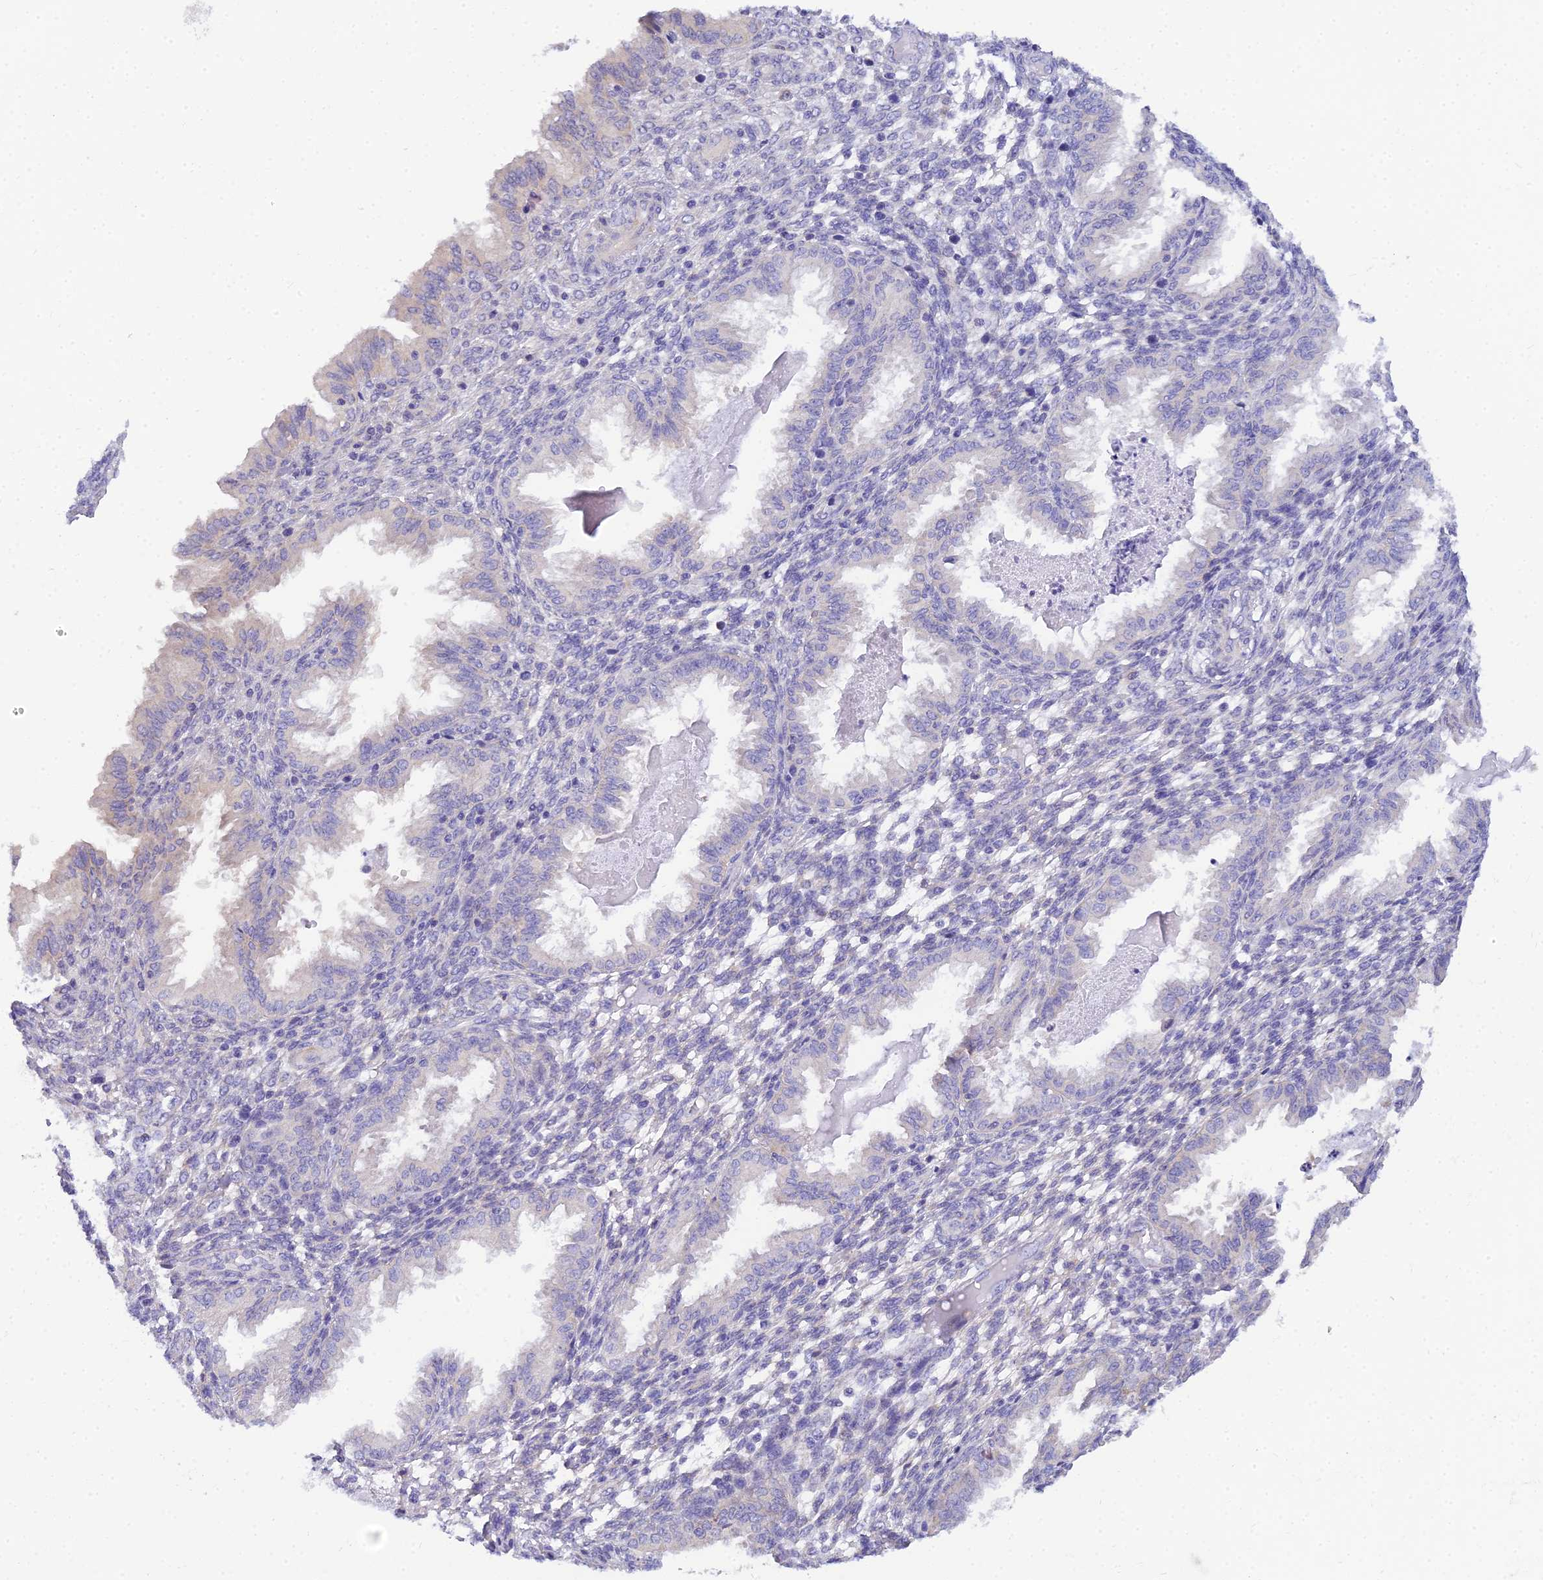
{"staining": {"intensity": "negative", "quantity": "none", "location": "none"}, "tissue": "endometrium", "cell_type": "Cells in endometrial stroma", "image_type": "normal", "snomed": [{"axis": "morphology", "description": "Normal tissue, NOS"}, {"axis": "topography", "description": "Endometrium"}], "caption": "Immunohistochemical staining of normal endometrium reveals no significant positivity in cells in endometrial stroma. (Brightfield microscopy of DAB immunohistochemistry at high magnification).", "gene": "ARL8A", "patient": {"sex": "female", "age": 33}}